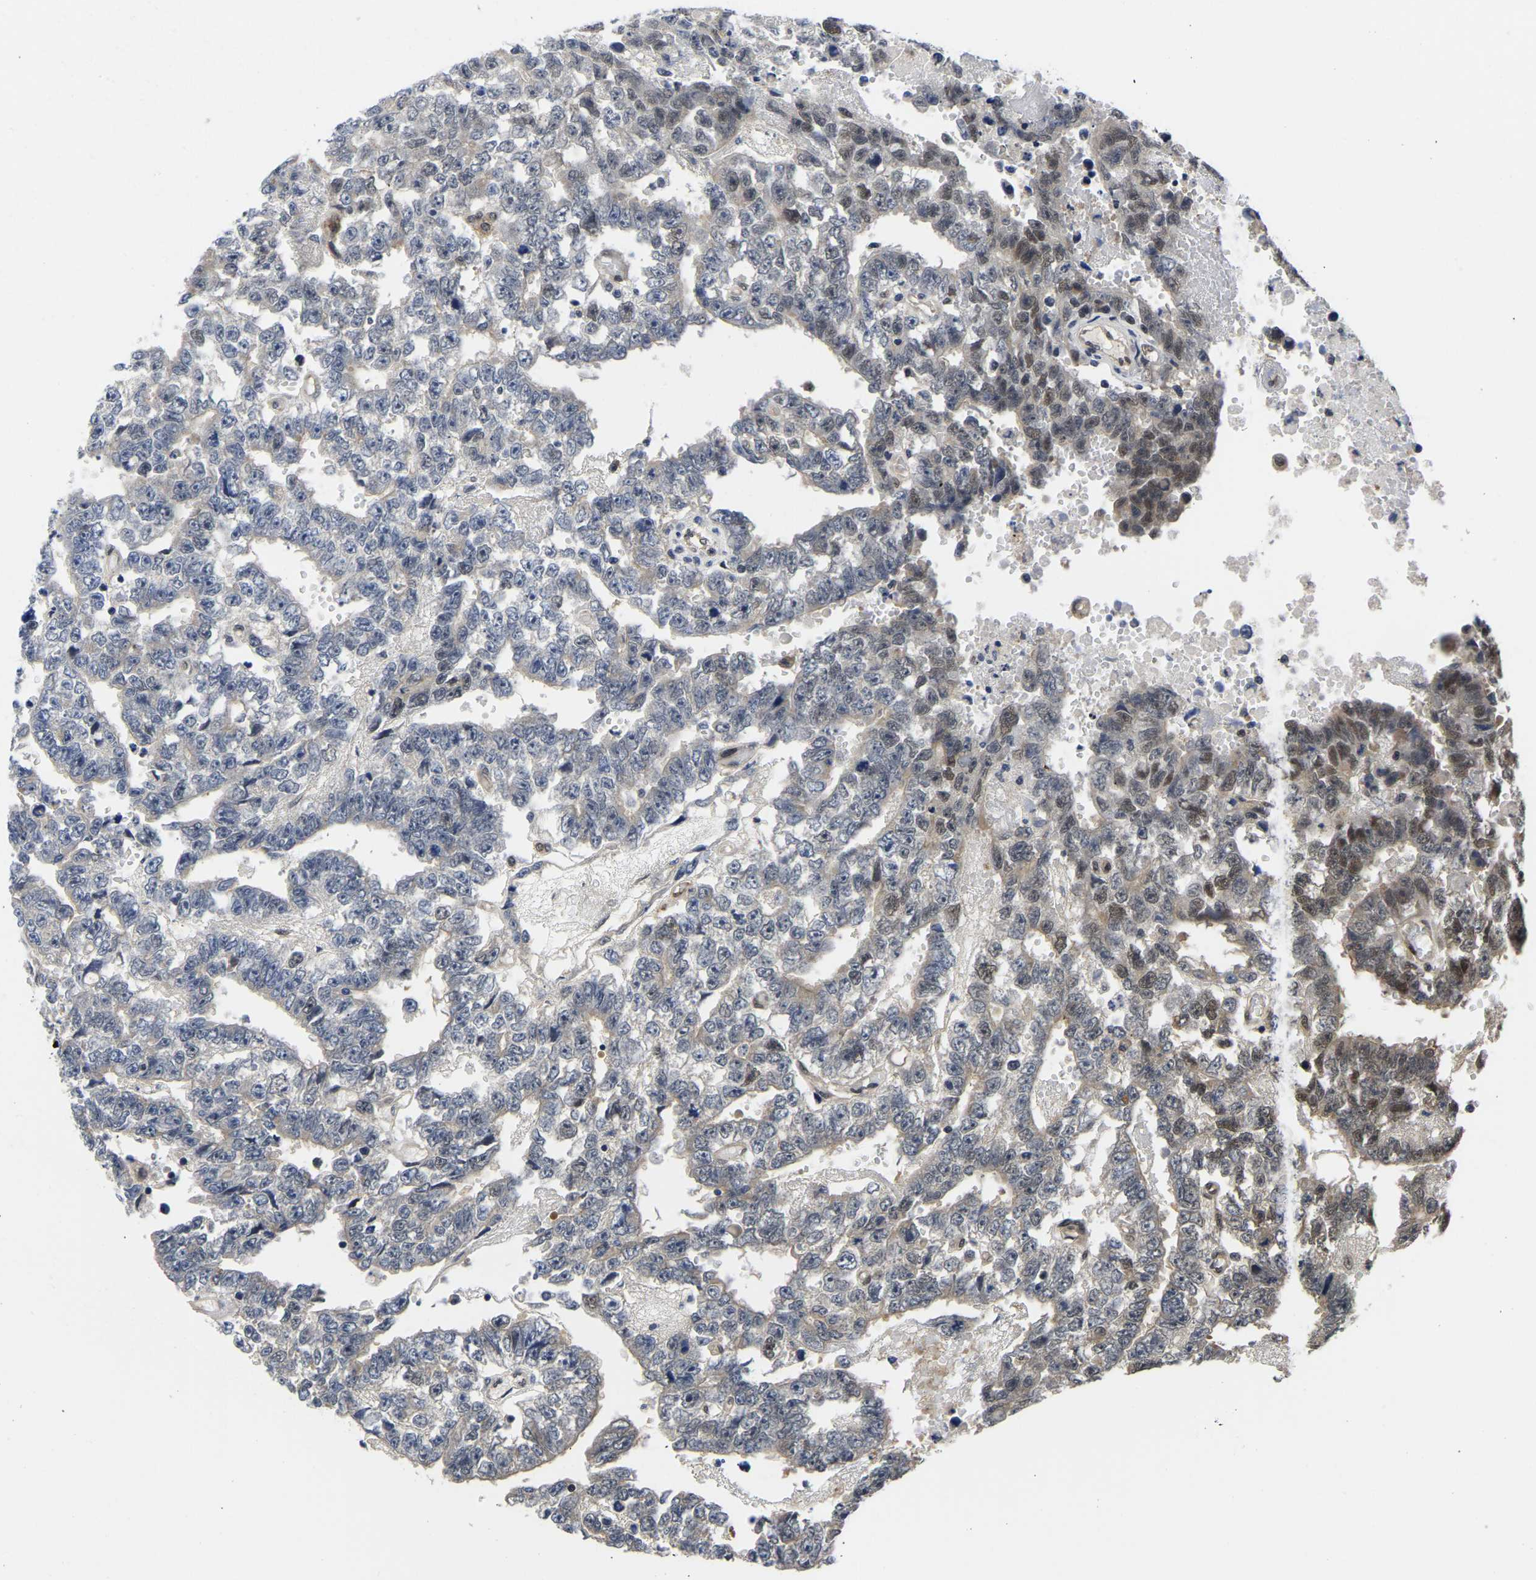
{"staining": {"intensity": "weak", "quantity": "25%-75%", "location": "cytoplasmic/membranous,nuclear"}, "tissue": "testis cancer", "cell_type": "Tumor cells", "image_type": "cancer", "snomed": [{"axis": "morphology", "description": "Carcinoma, Embryonal, NOS"}, {"axis": "topography", "description": "Testis"}], "caption": "A histopathology image of testis cancer stained for a protein exhibits weak cytoplasmic/membranous and nuclear brown staining in tumor cells.", "gene": "MCOLN2", "patient": {"sex": "male", "age": 25}}